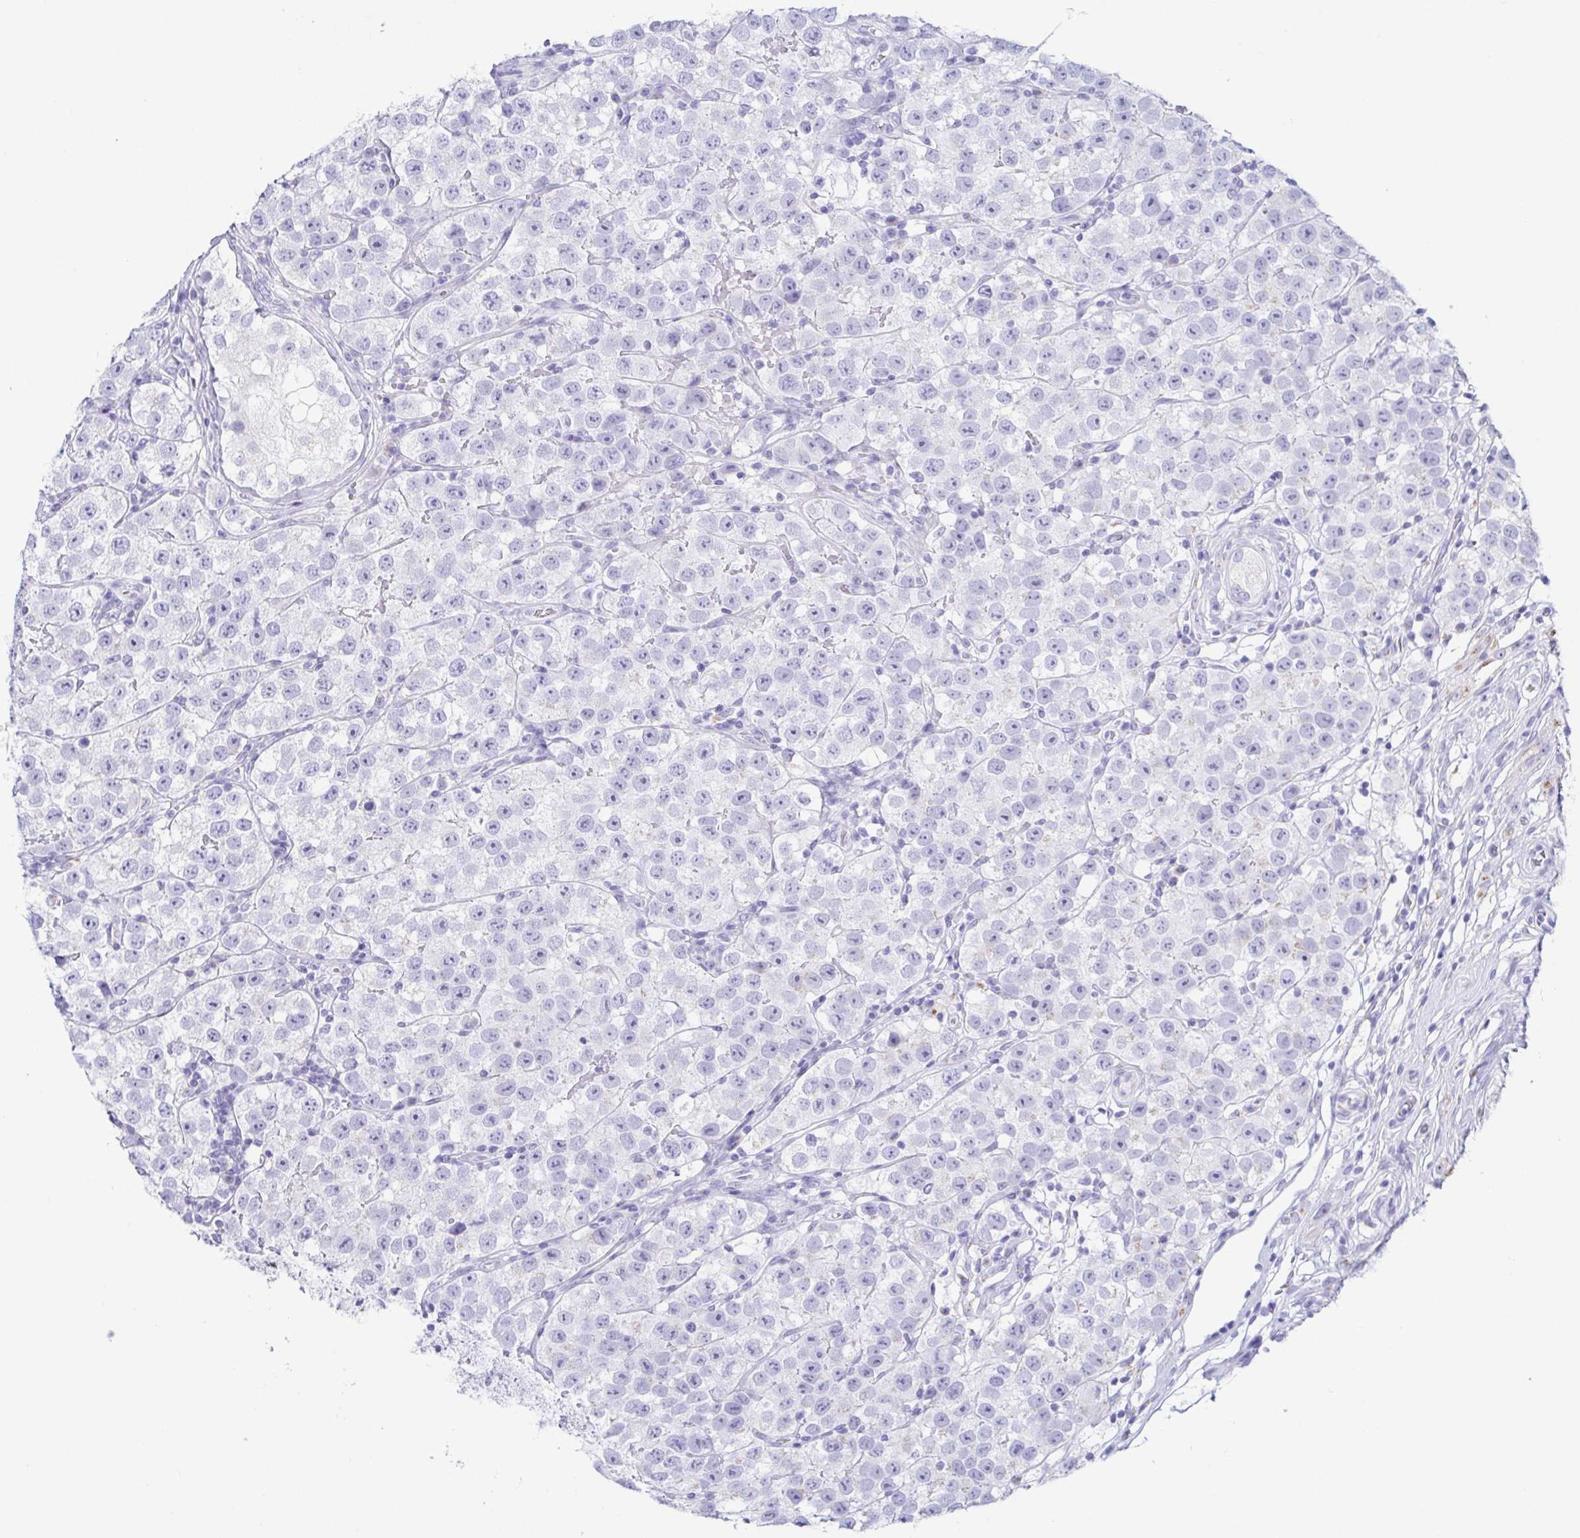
{"staining": {"intensity": "negative", "quantity": "none", "location": "none"}, "tissue": "testis cancer", "cell_type": "Tumor cells", "image_type": "cancer", "snomed": [{"axis": "morphology", "description": "Seminoma, NOS"}, {"axis": "topography", "description": "Testis"}], "caption": "This is a histopathology image of IHC staining of seminoma (testis), which shows no staining in tumor cells. The staining was performed using DAB (3,3'-diaminobenzidine) to visualize the protein expression in brown, while the nuclei were stained in blue with hematoxylin (Magnification: 20x).", "gene": "AZU1", "patient": {"sex": "male", "age": 34}}